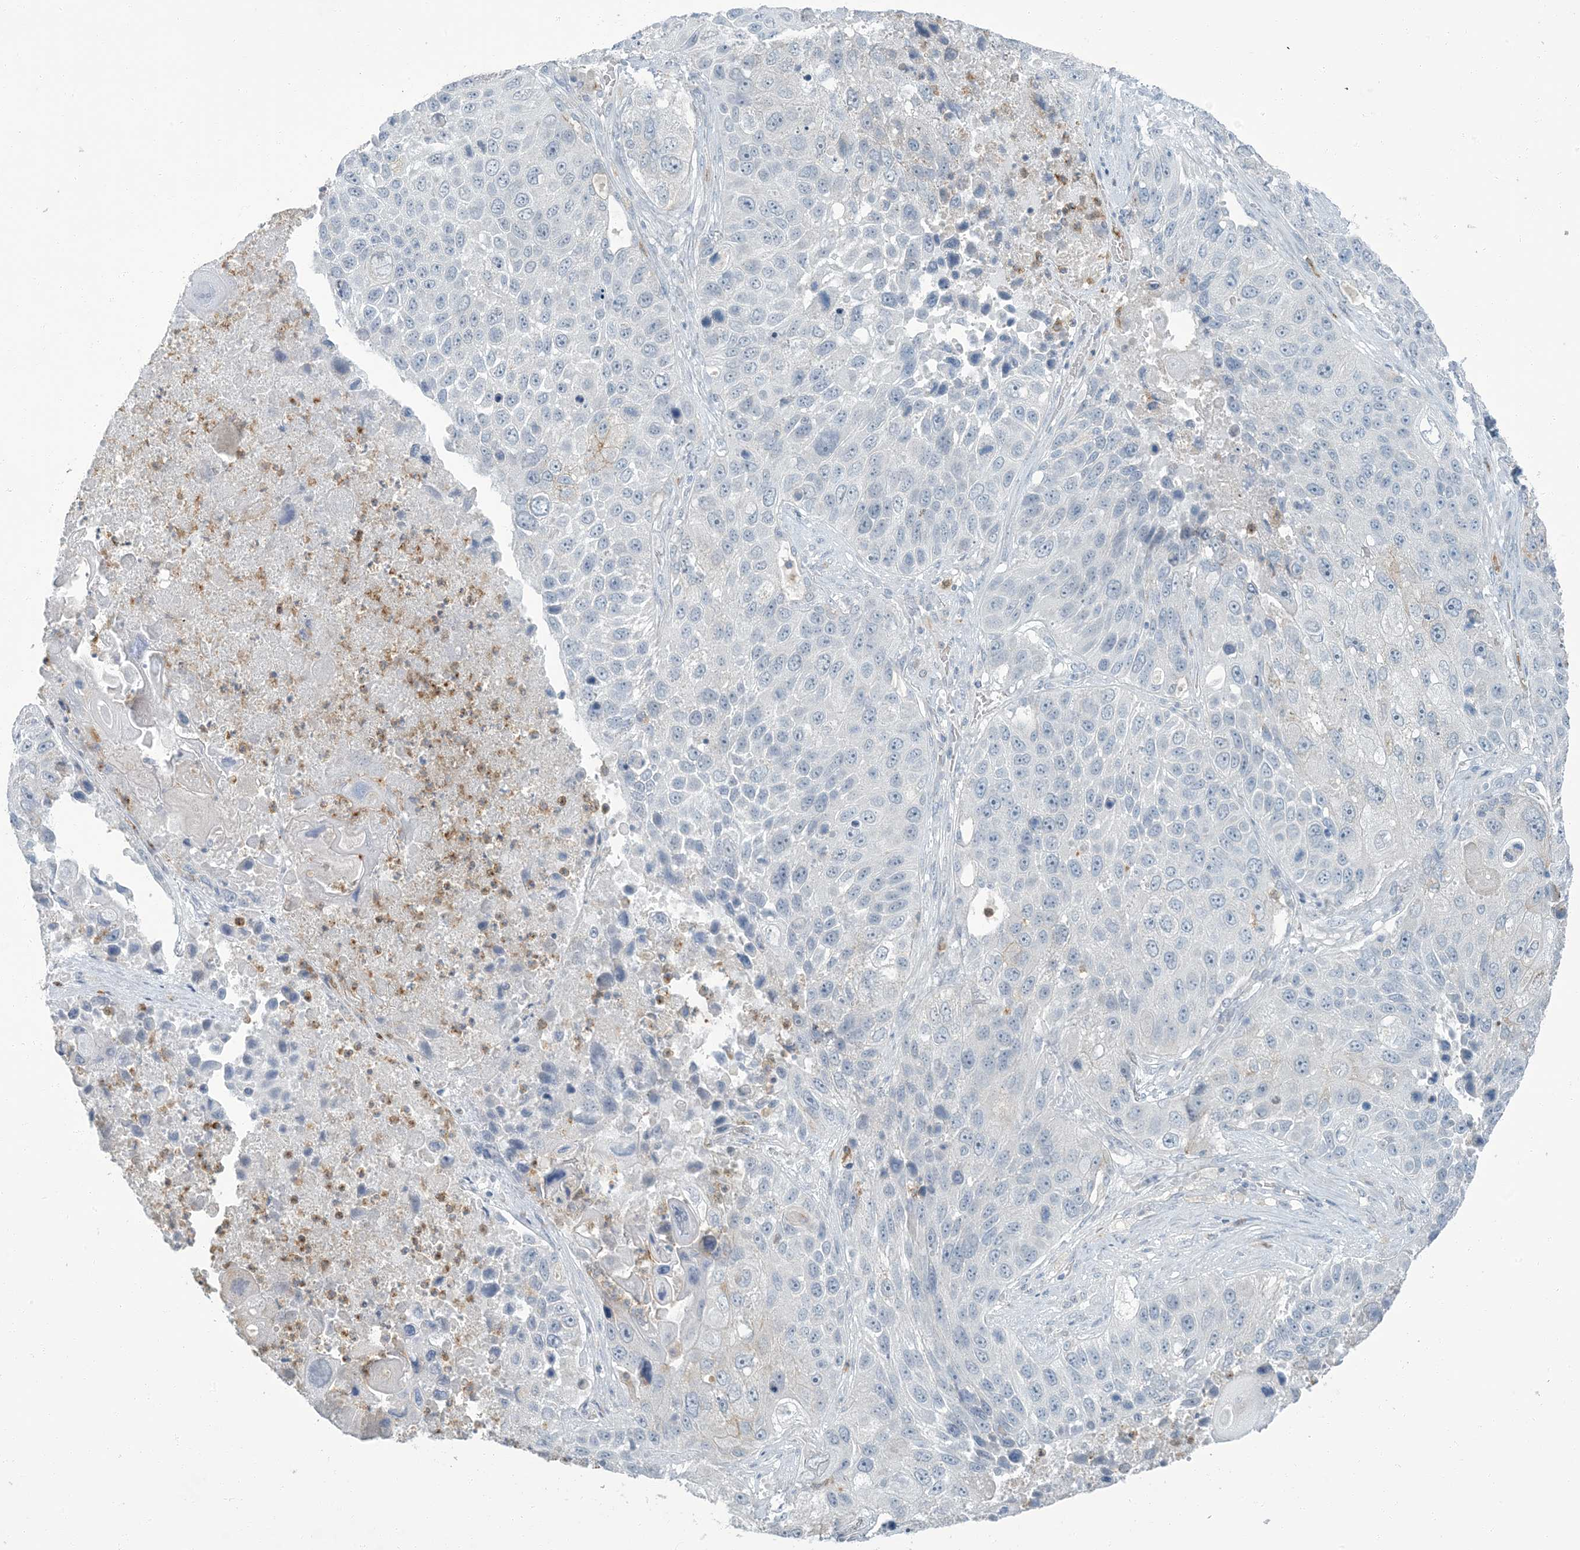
{"staining": {"intensity": "negative", "quantity": "none", "location": "none"}, "tissue": "lung cancer", "cell_type": "Tumor cells", "image_type": "cancer", "snomed": [{"axis": "morphology", "description": "Squamous cell carcinoma, NOS"}, {"axis": "topography", "description": "Lung"}], "caption": "A photomicrograph of squamous cell carcinoma (lung) stained for a protein shows no brown staining in tumor cells.", "gene": "EPHA4", "patient": {"sex": "male", "age": 61}}